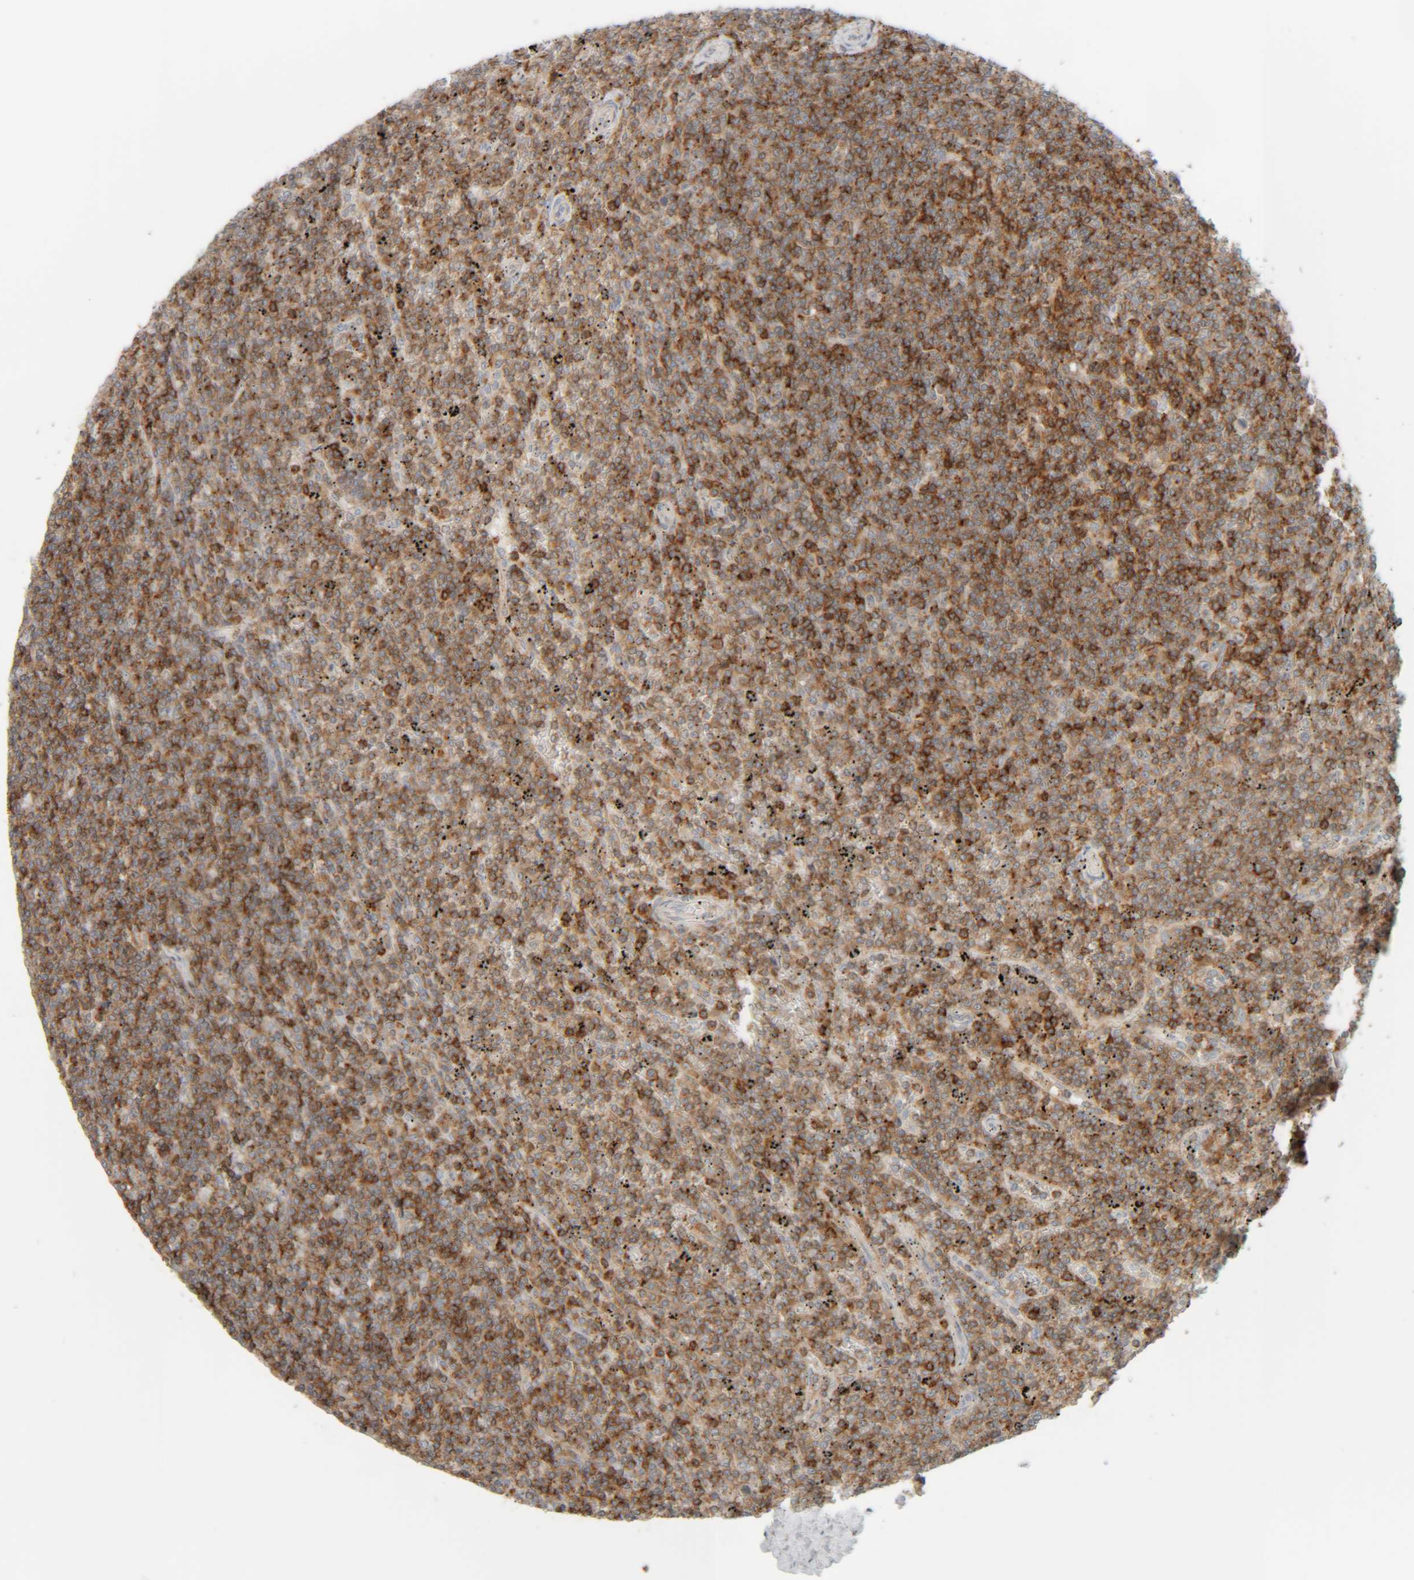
{"staining": {"intensity": "moderate", "quantity": ">75%", "location": "cytoplasmic/membranous"}, "tissue": "lymphoma", "cell_type": "Tumor cells", "image_type": "cancer", "snomed": [{"axis": "morphology", "description": "Malignant lymphoma, non-Hodgkin's type, Low grade"}, {"axis": "topography", "description": "Spleen"}], "caption": "There is medium levels of moderate cytoplasmic/membranous staining in tumor cells of lymphoma, as demonstrated by immunohistochemical staining (brown color).", "gene": "CCDC57", "patient": {"sex": "female", "age": 19}}